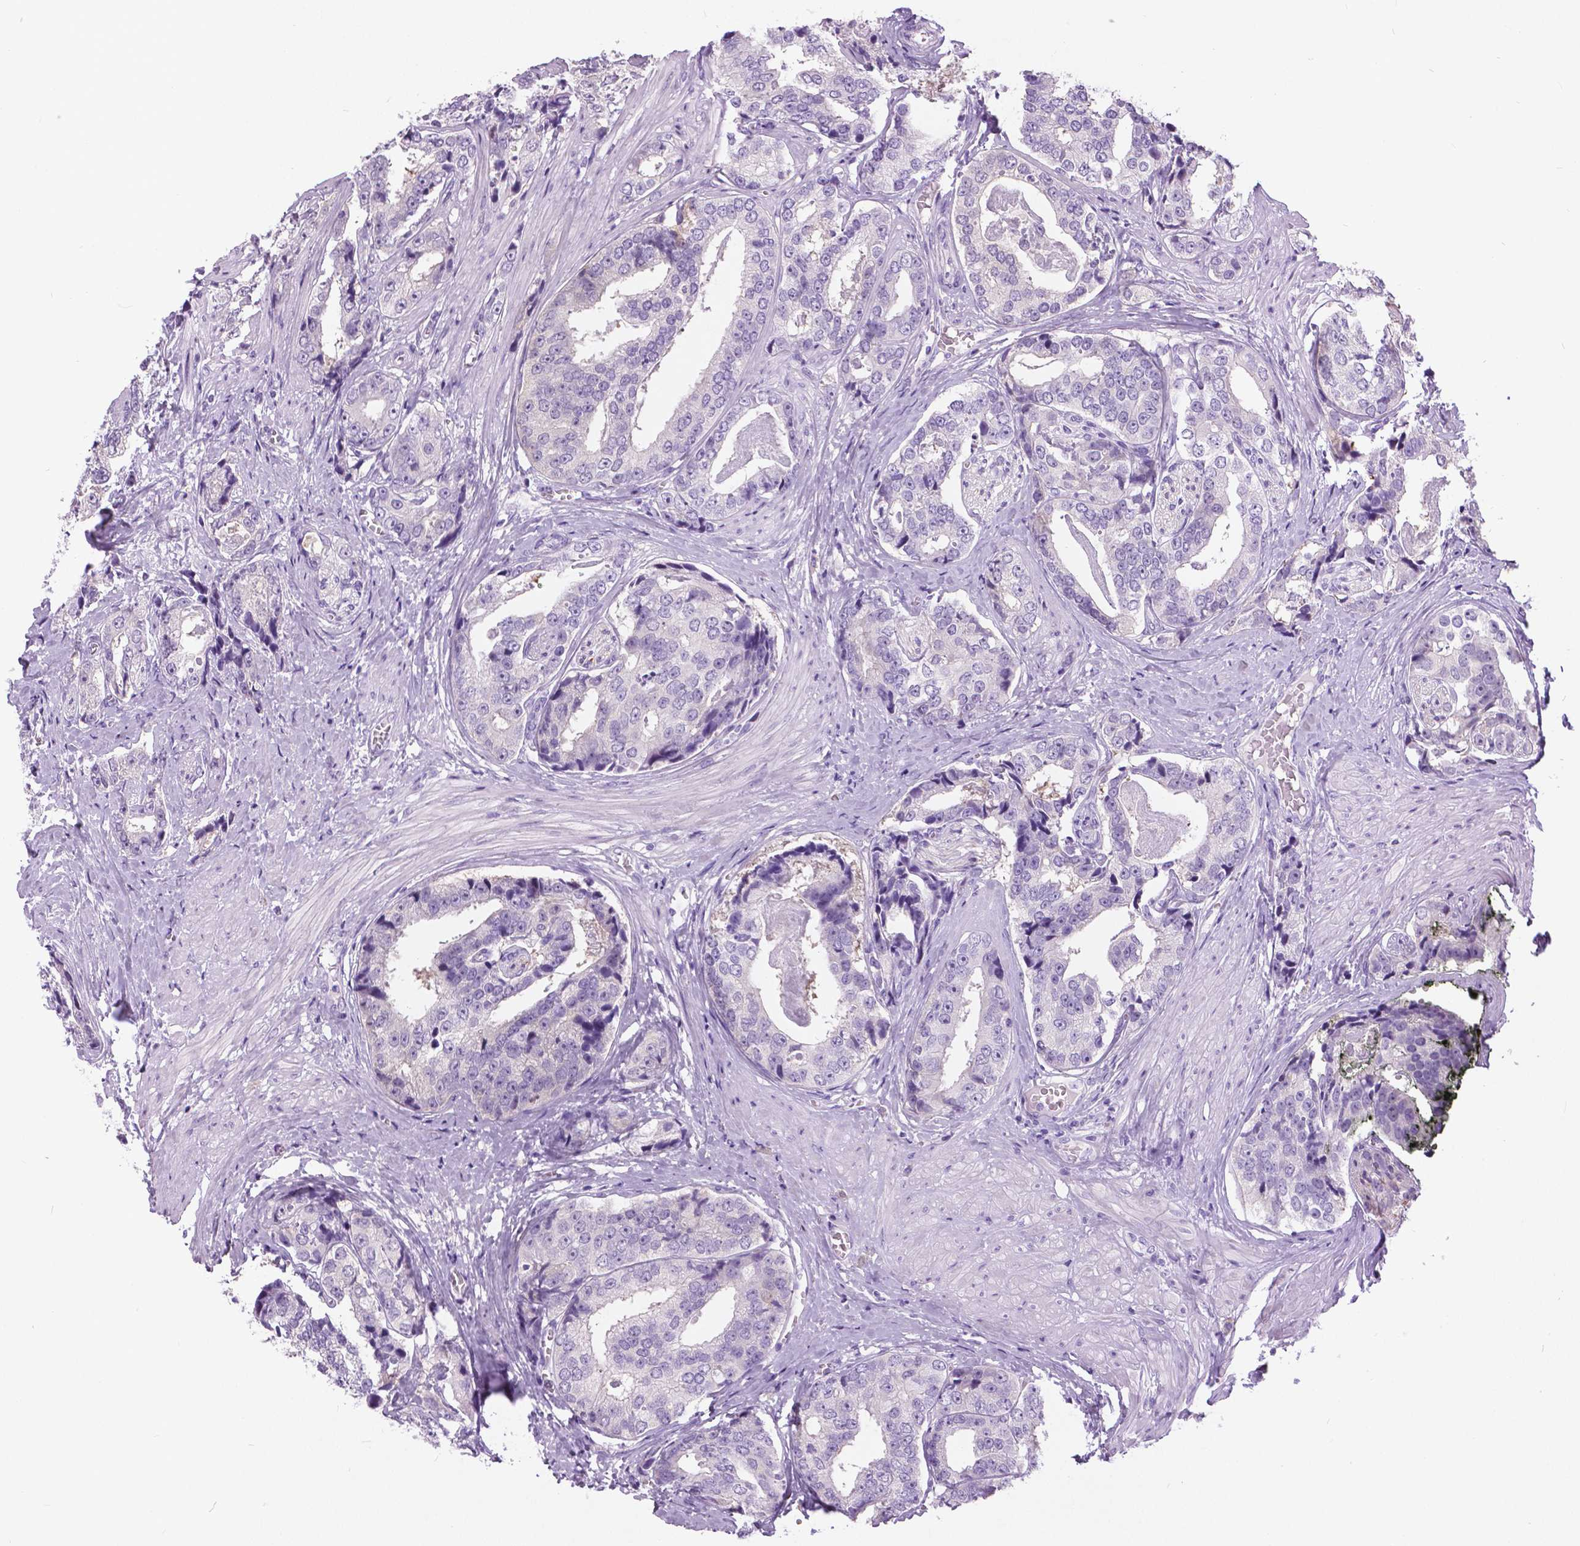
{"staining": {"intensity": "negative", "quantity": "none", "location": "none"}, "tissue": "prostate cancer", "cell_type": "Tumor cells", "image_type": "cancer", "snomed": [{"axis": "morphology", "description": "Adenocarcinoma, High grade"}, {"axis": "topography", "description": "Prostate"}], "caption": "Immunohistochemistry image of neoplastic tissue: human adenocarcinoma (high-grade) (prostate) stained with DAB demonstrates no significant protein expression in tumor cells. The staining is performed using DAB brown chromogen with nuclei counter-stained in using hematoxylin.", "gene": "TP53TG5", "patient": {"sex": "male", "age": 71}}